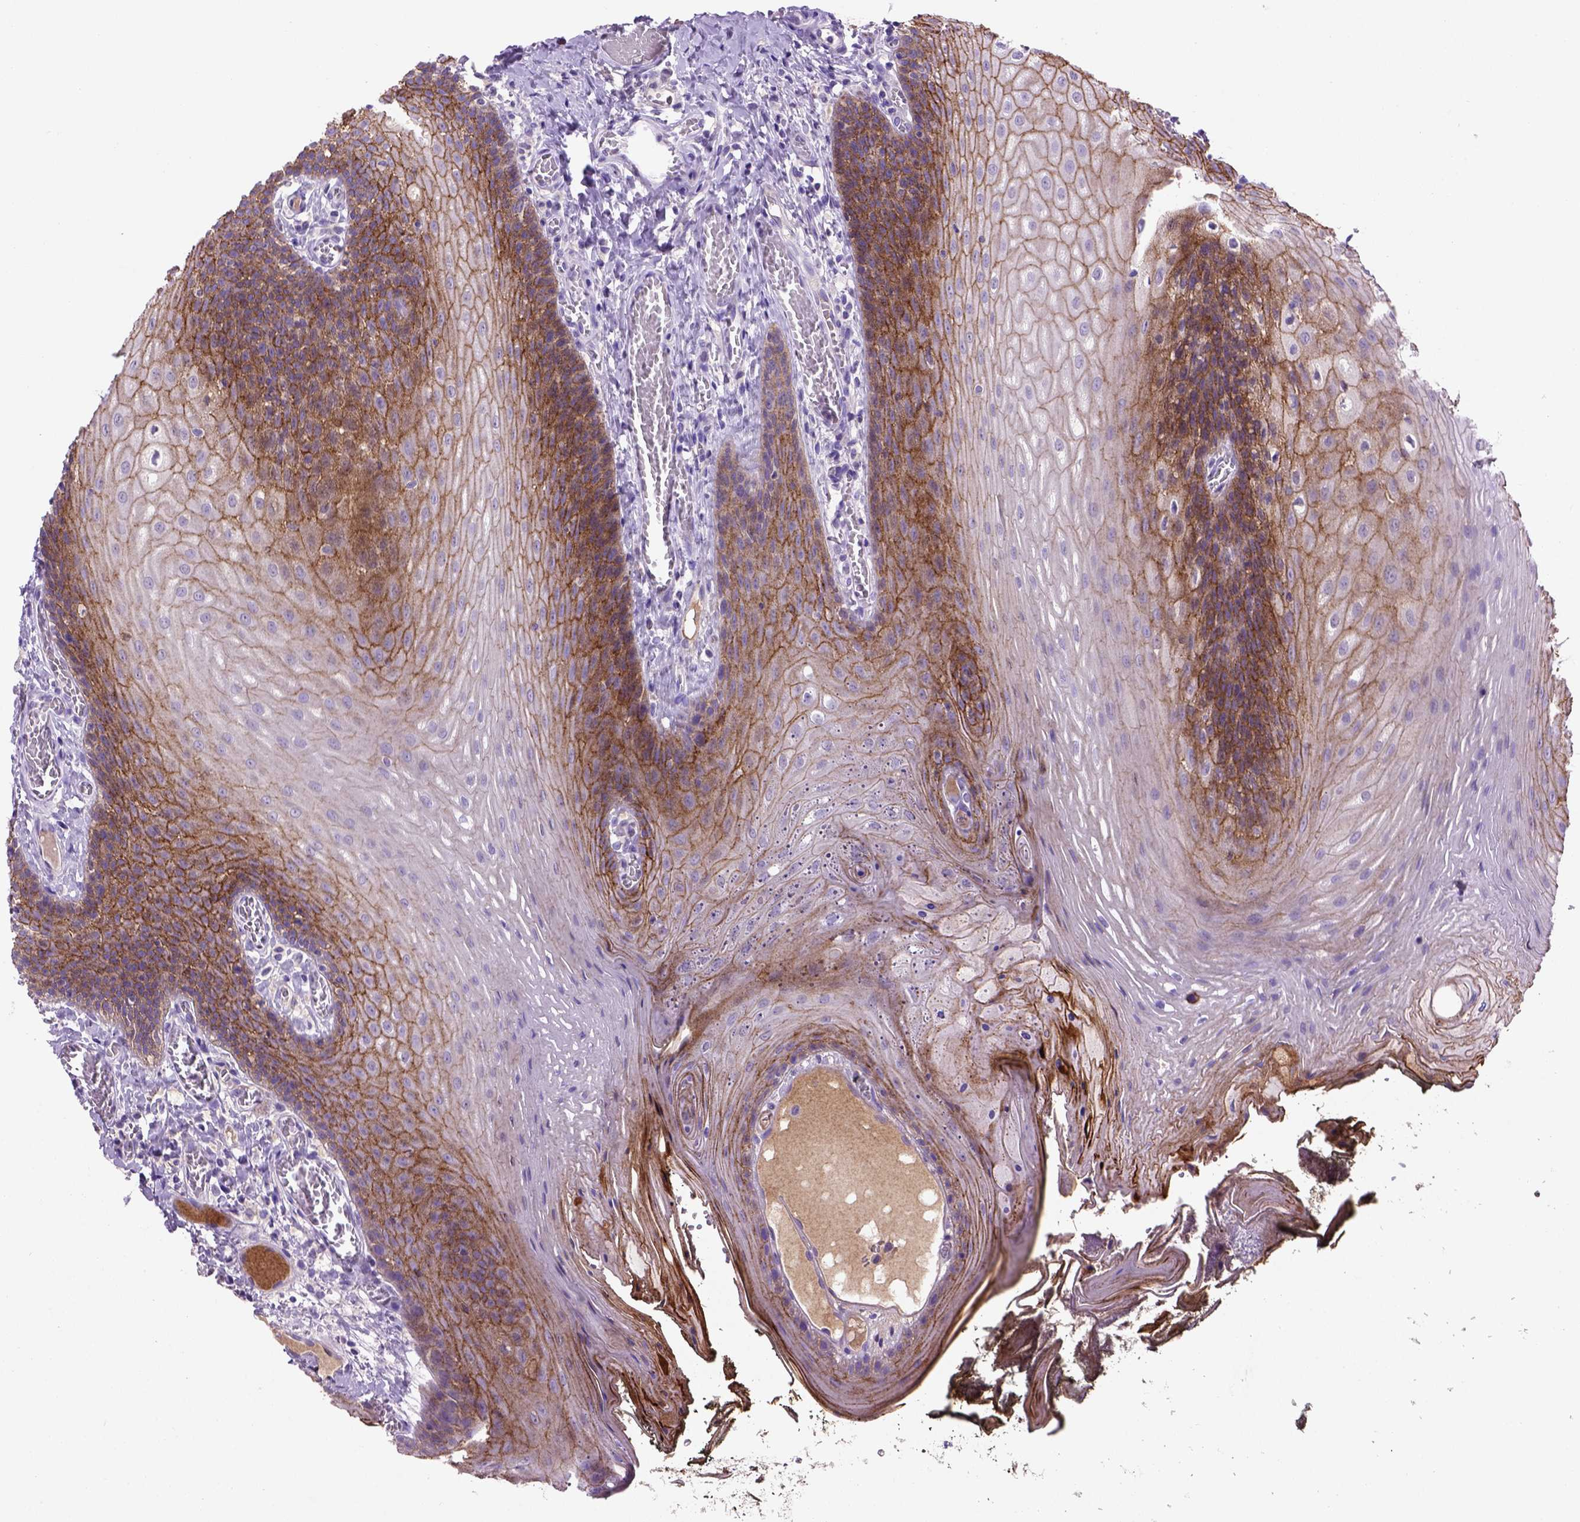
{"staining": {"intensity": "moderate", "quantity": "25%-75%", "location": "cytoplasmic/membranous"}, "tissue": "oral mucosa", "cell_type": "Squamous epithelial cells", "image_type": "normal", "snomed": [{"axis": "morphology", "description": "Normal tissue, NOS"}, {"axis": "topography", "description": "Oral tissue"}], "caption": "Human oral mucosa stained with a brown dye reveals moderate cytoplasmic/membranous positive positivity in about 25%-75% of squamous epithelial cells.", "gene": "CDH1", "patient": {"sex": "male", "age": 9}}